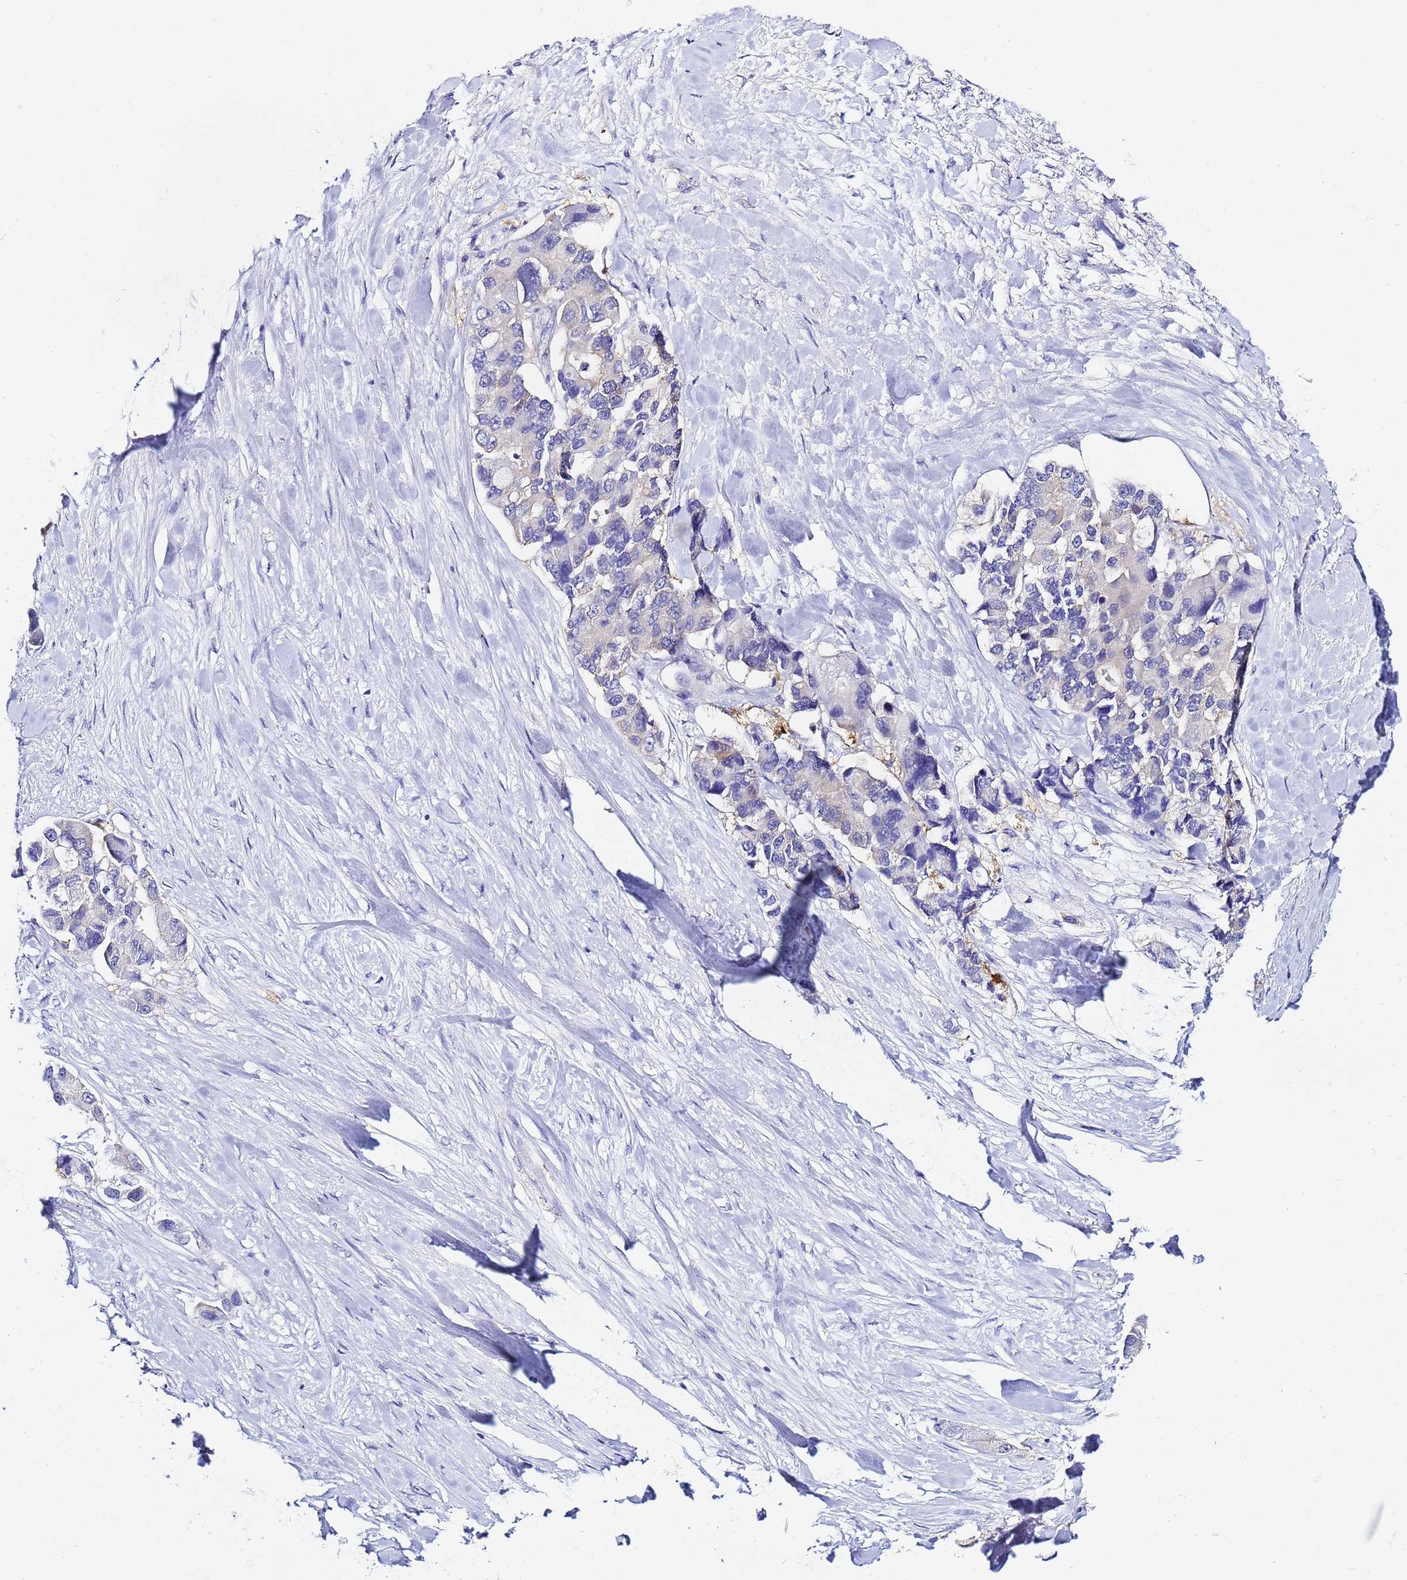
{"staining": {"intensity": "weak", "quantity": "<25%", "location": "cytoplasmic/membranous"}, "tissue": "lung cancer", "cell_type": "Tumor cells", "image_type": "cancer", "snomed": [{"axis": "morphology", "description": "Adenocarcinoma, NOS"}, {"axis": "topography", "description": "Lung"}], "caption": "The histopathology image reveals no staining of tumor cells in lung cancer (adenocarcinoma).", "gene": "LENG1", "patient": {"sex": "female", "age": 54}}